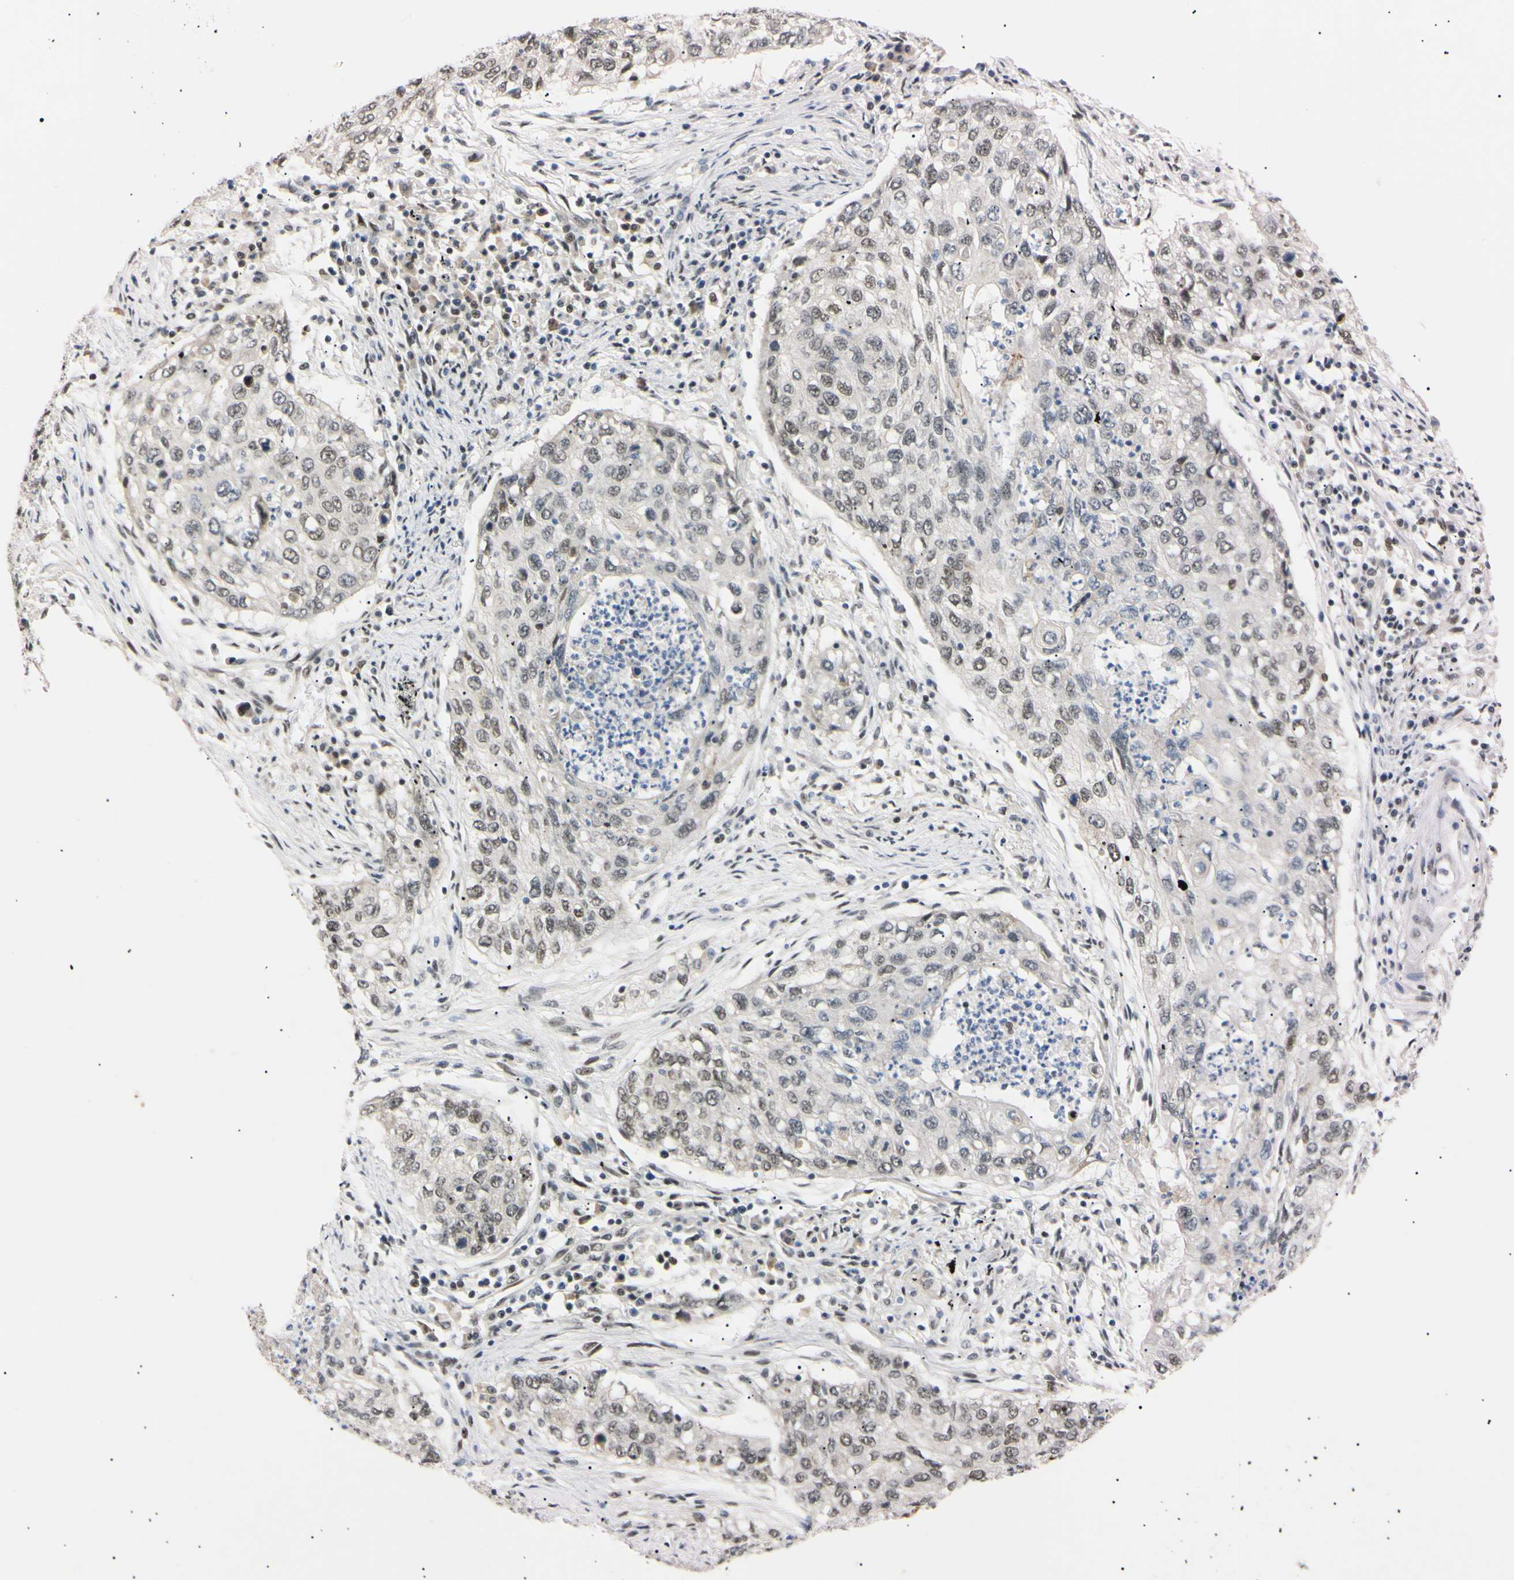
{"staining": {"intensity": "weak", "quantity": "25%-75%", "location": "nuclear"}, "tissue": "lung cancer", "cell_type": "Tumor cells", "image_type": "cancer", "snomed": [{"axis": "morphology", "description": "Squamous cell carcinoma, NOS"}, {"axis": "topography", "description": "Lung"}], "caption": "A photomicrograph showing weak nuclear positivity in about 25%-75% of tumor cells in lung cancer (squamous cell carcinoma), as visualized by brown immunohistochemical staining.", "gene": "ZNF134", "patient": {"sex": "female", "age": 63}}